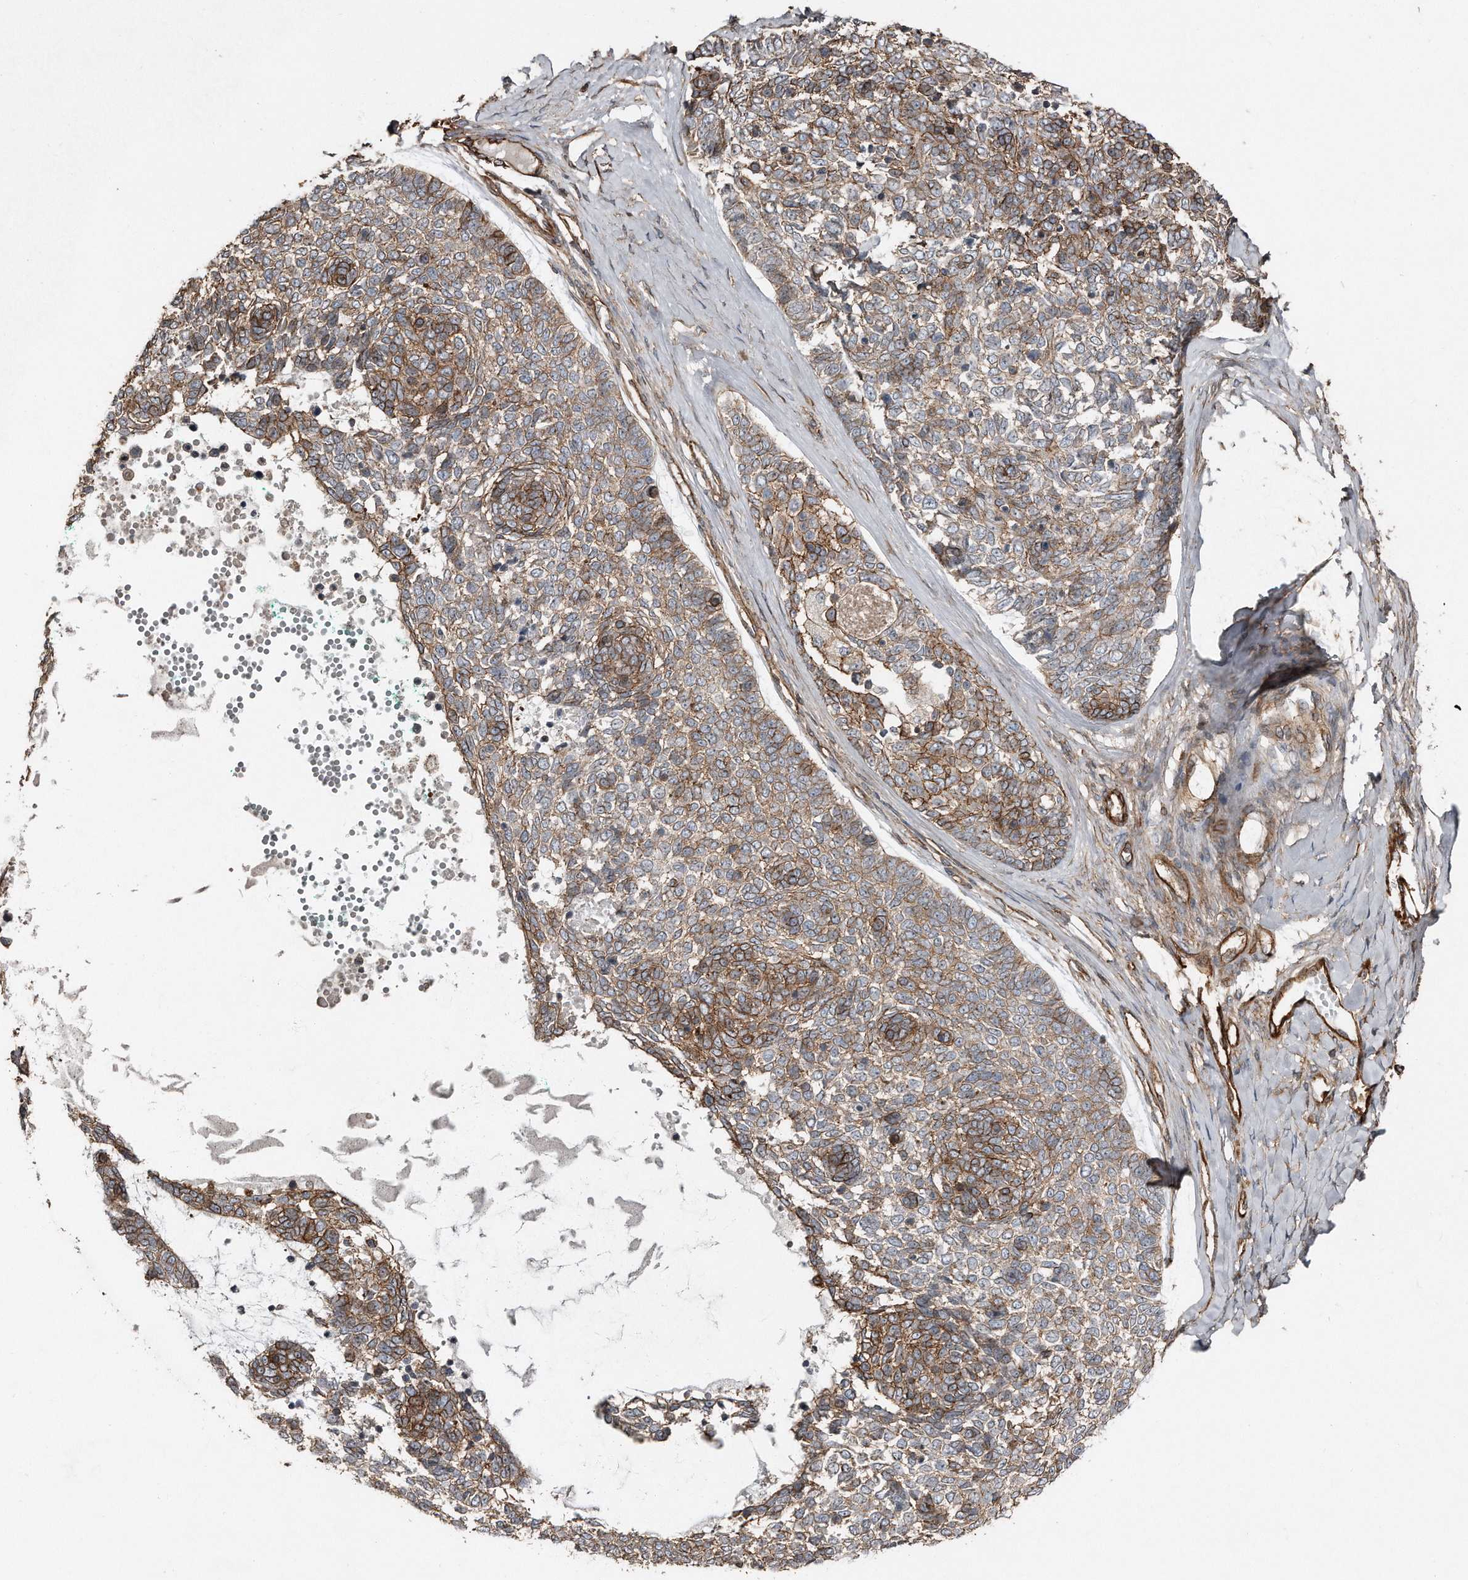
{"staining": {"intensity": "moderate", "quantity": ">75%", "location": "cytoplasmic/membranous"}, "tissue": "skin cancer", "cell_type": "Tumor cells", "image_type": "cancer", "snomed": [{"axis": "morphology", "description": "Basal cell carcinoma"}, {"axis": "topography", "description": "Skin"}], "caption": "Human skin cancer stained with a brown dye demonstrates moderate cytoplasmic/membranous positive expression in about >75% of tumor cells.", "gene": "SNAP47", "patient": {"sex": "female", "age": 81}}